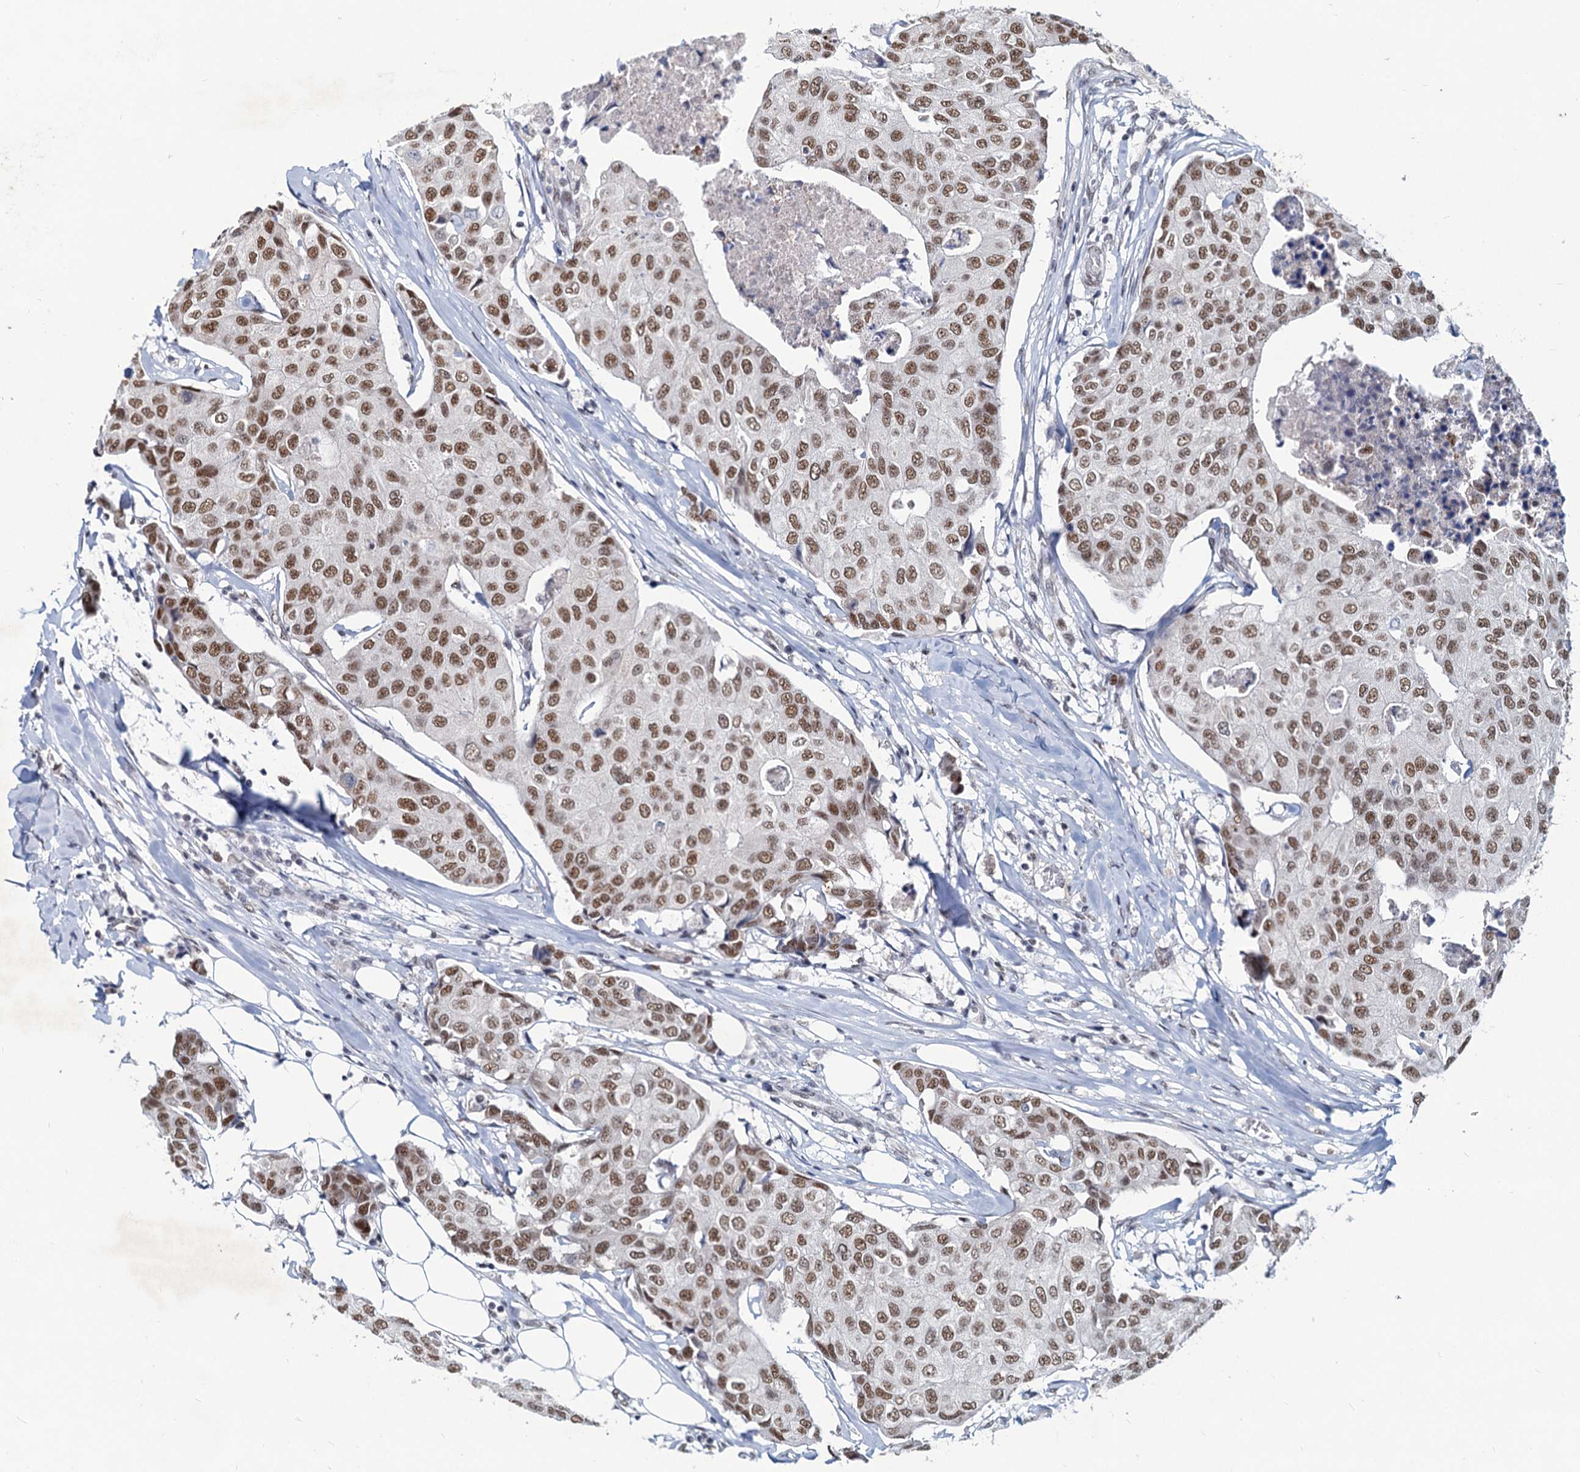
{"staining": {"intensity": "moderate", "quantity": ">75%", "location": "nuclear"}, "tissue": "breast cancer", "cell_type": "Tumor cells", "image_type": "cancer", "snomed": [{"axis": "morphology", "description": "Duct carcinoma"}, {"axis": "topography", "description": "Breast"}], "caption": "Protein staining reveals moderate nuclear positivity in approximately >75% of tumor cells in breast cancer (infiltrating ductal carcinoma). (IHC, brightfield microscopy, high magnification).", "gene": "METTL14", "patient": {"sex": "female", "age": 80}}